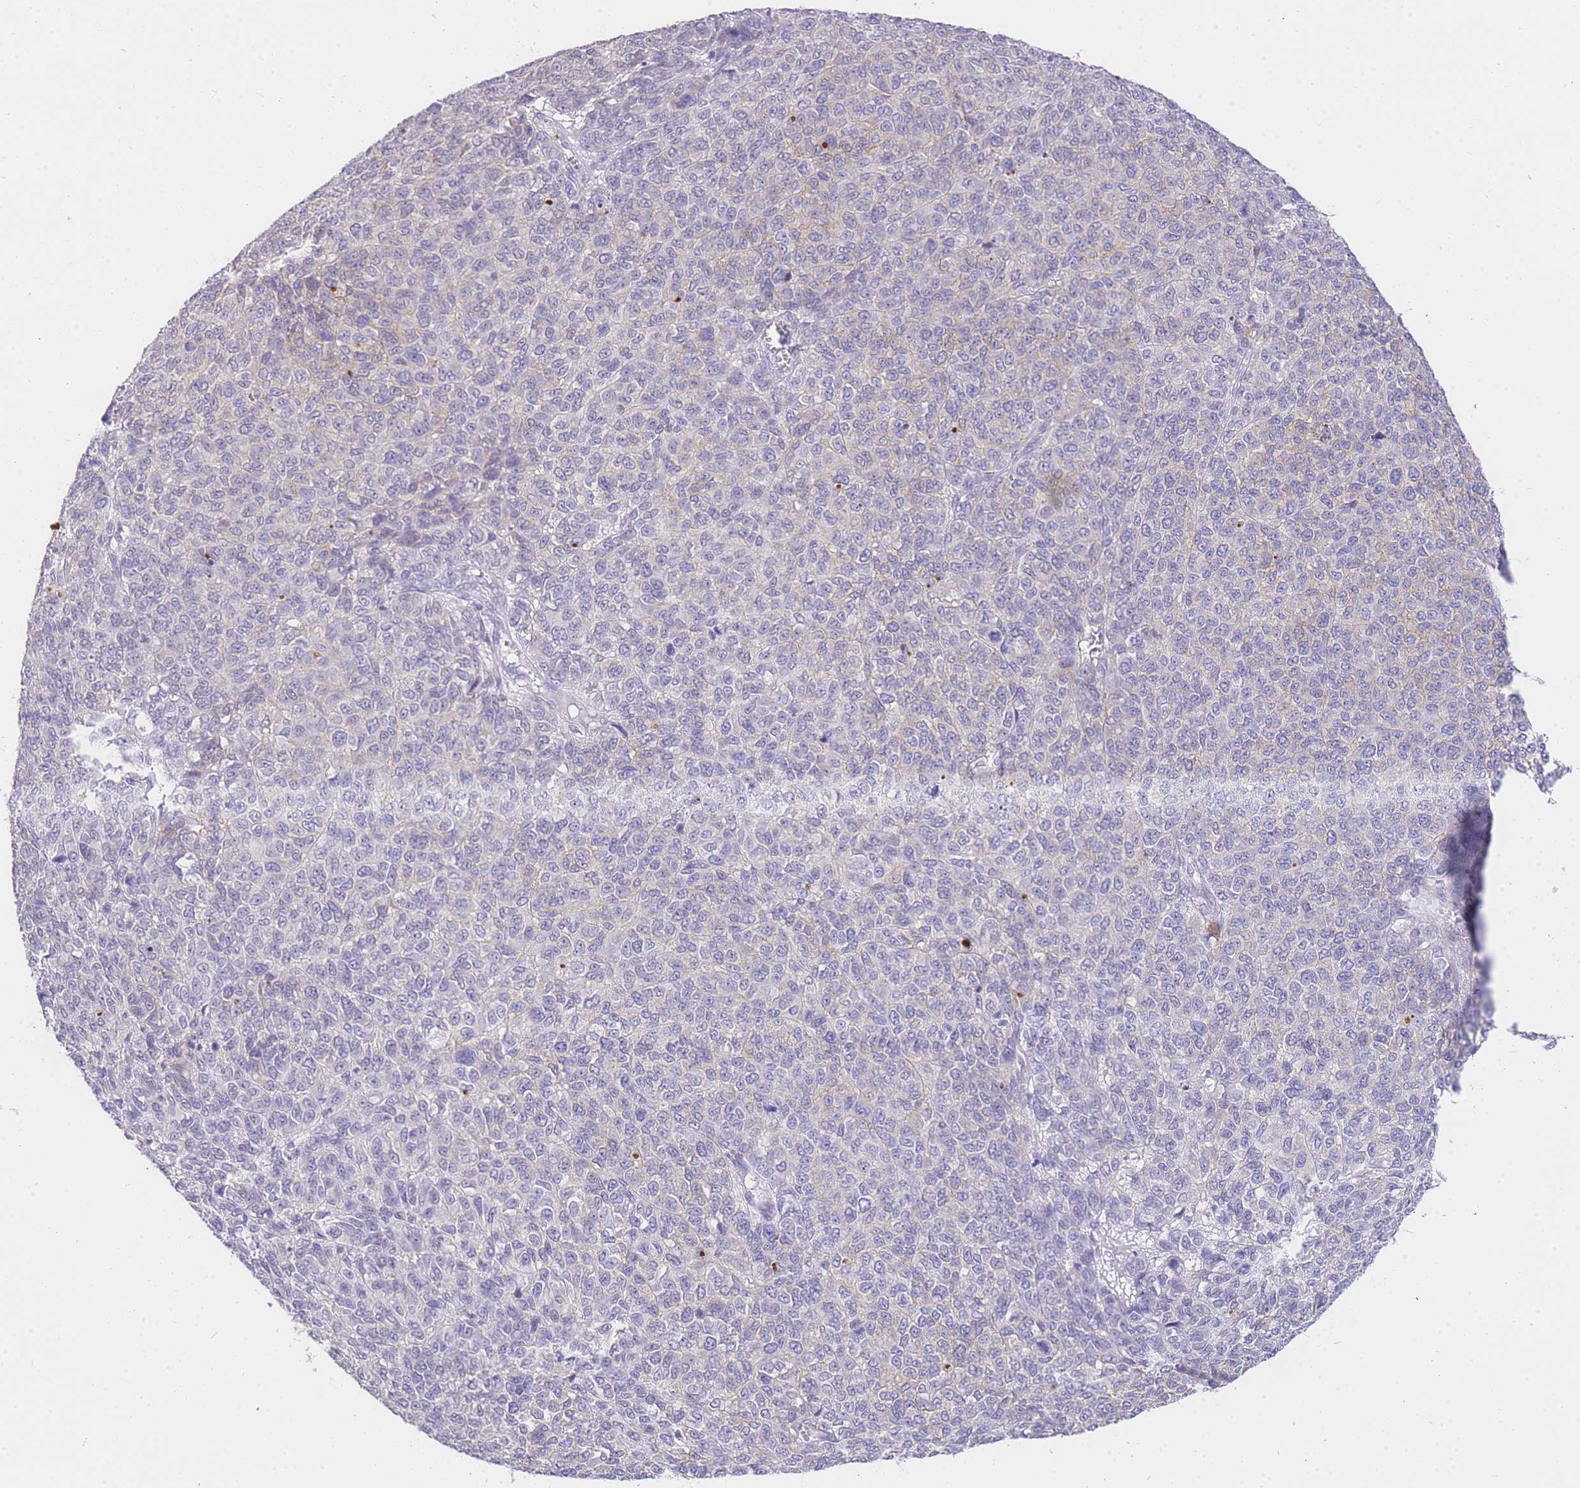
{"staining": {"intensity": "negative", "quantity": "none", "location": "none"}, "tissue": "melanoma", "cell_type": "Tumor cells", "image_type": "cancer", "snomed": [{"axis": "morphology", "description": "Malignant melanoma, NOS"}, {"axis": "topography", "description": "Skin"}], "caption": "An image of human melanoma is negative for staining in tumor cells.", "gene": "C2orf88", "patient": {"sex": "male", "age": 49}}